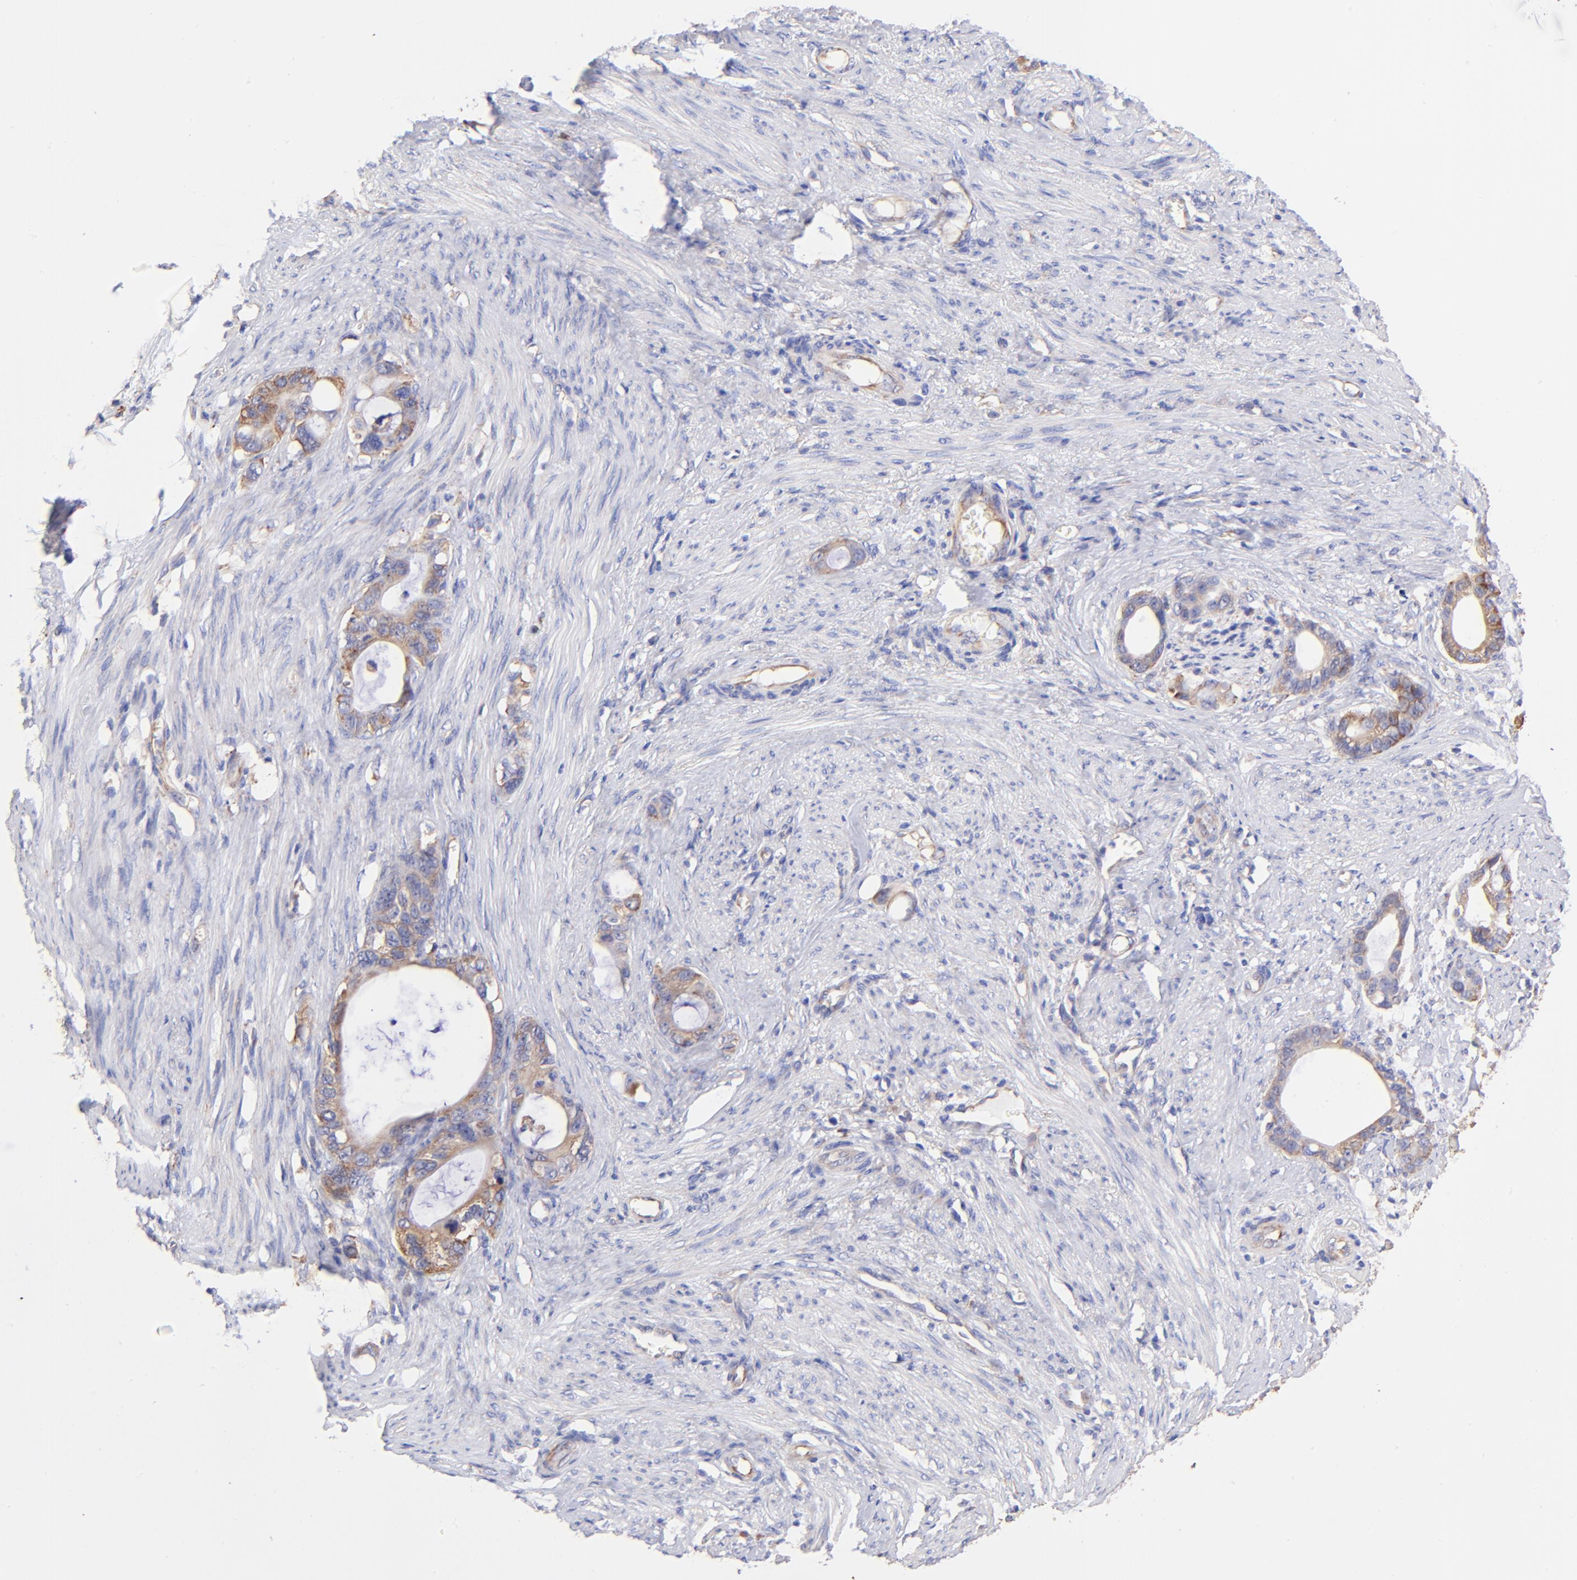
{"staining": {"intensity": "moderate", "quantity": "25%-75%", "location": "cytoplasmic/membranous"}, "tissue": "stomach cancer", "cell_type": "Tumor cells", "image_type": "cancer", "snomed": [{"axis": "morphology", "description": "Adenocarcinoma, NOS"}, {"axis": "topography", "description": "Stomach"}], "caption": "Adenocarcinoma (stomach) stained for a protein (brown) exhibits moderate cytoplasmic/membranous positive expression in approximately 25%-75% of tumor cells.", "gene": "RPL30", "patient": {"sex": "female", "age": 75}}